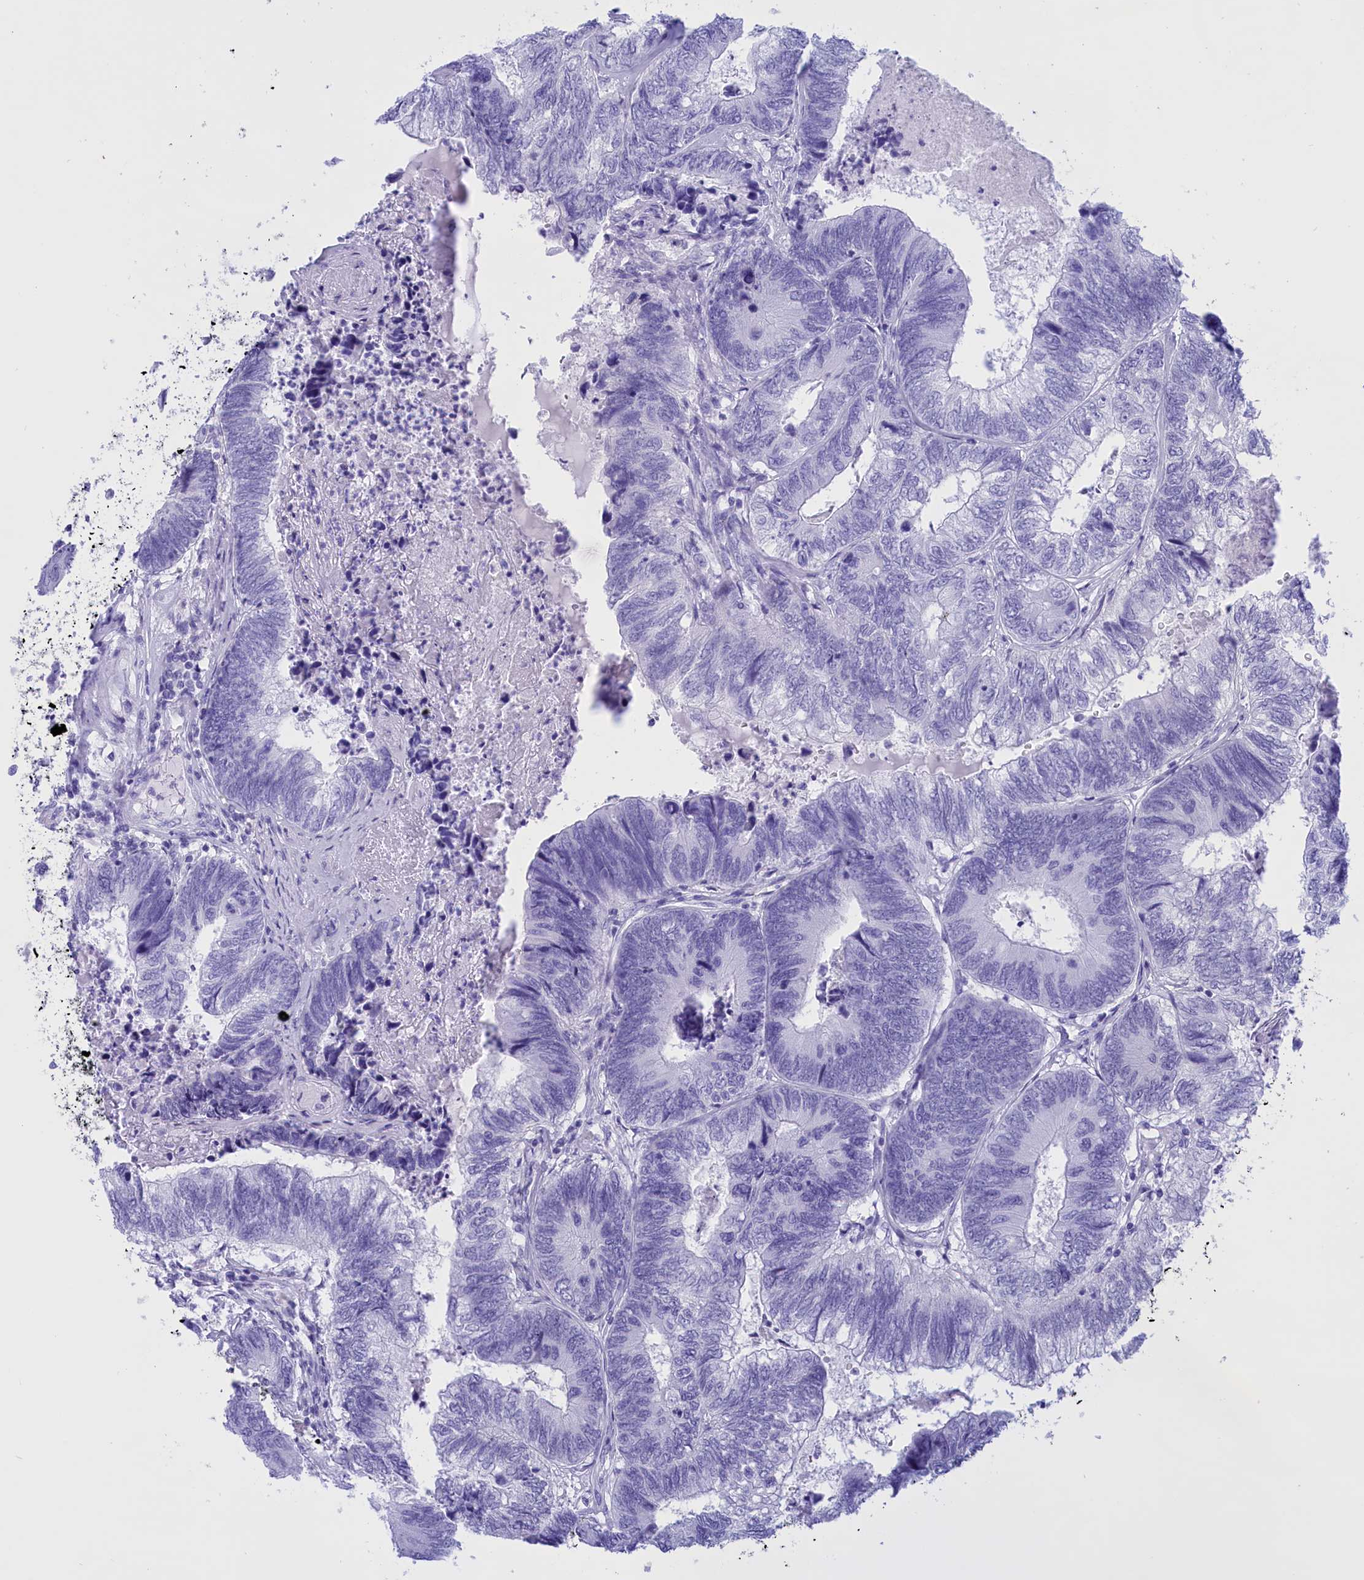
{"staining": {"intensity": "negative", "quantity": "none", "location": "none"}, "tissue": "colorectal cancer", "cell_type": "Tumor cells", "image_type": "cancer", "snomed": [{"axis": "morphology", "description": "Adenocarcinoma, NOS"}, {"axis": "topography", "description": "Colon"}], "caption": "This is an IHC photomicrograph of human colorectal adenocarcinoma. There is no staining in tumor cells.", "gene": "BRI3", "patient": {"sex": "female", "age": 67}}